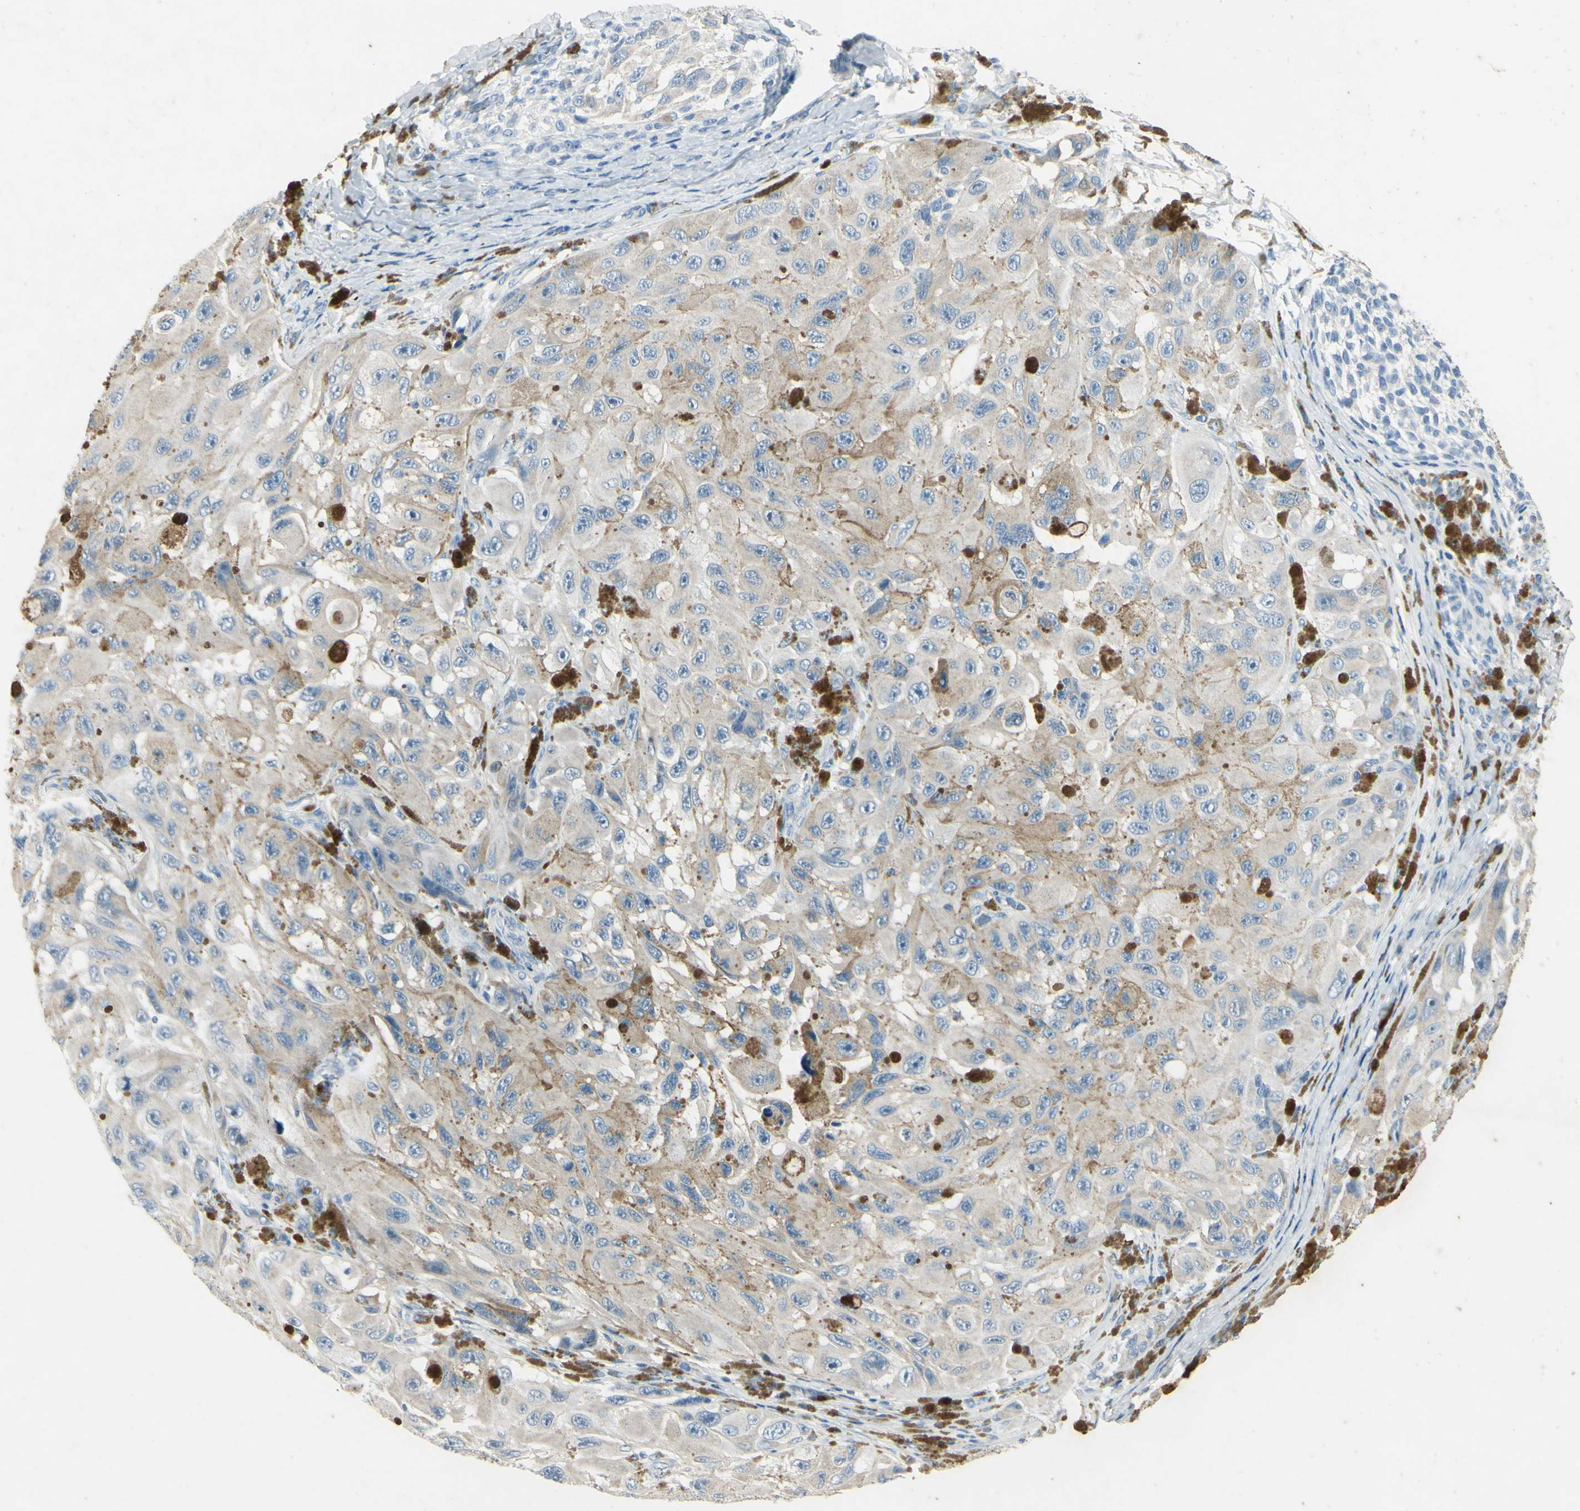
{"staining": {"intensity": "weak", "quantity": ">75%", "location": "cytoplasmic/membranous"}, "tissue": "melanoma", "cell_type": "Tumor cells", "image_type": "cancer", "snomed": [{"axis": "morphology", "description": "Malignant melanoma, NOS"}, {"axis": "topography", "description": "Skin"}], "caption": "Immunohistochemical staining of melanoma reveals weak cytoplasmic/membranous protein staining in approximately >75% of tumor cells.", "gene": "SNAP91", "patient": {"sex": "female", "age": 73}}